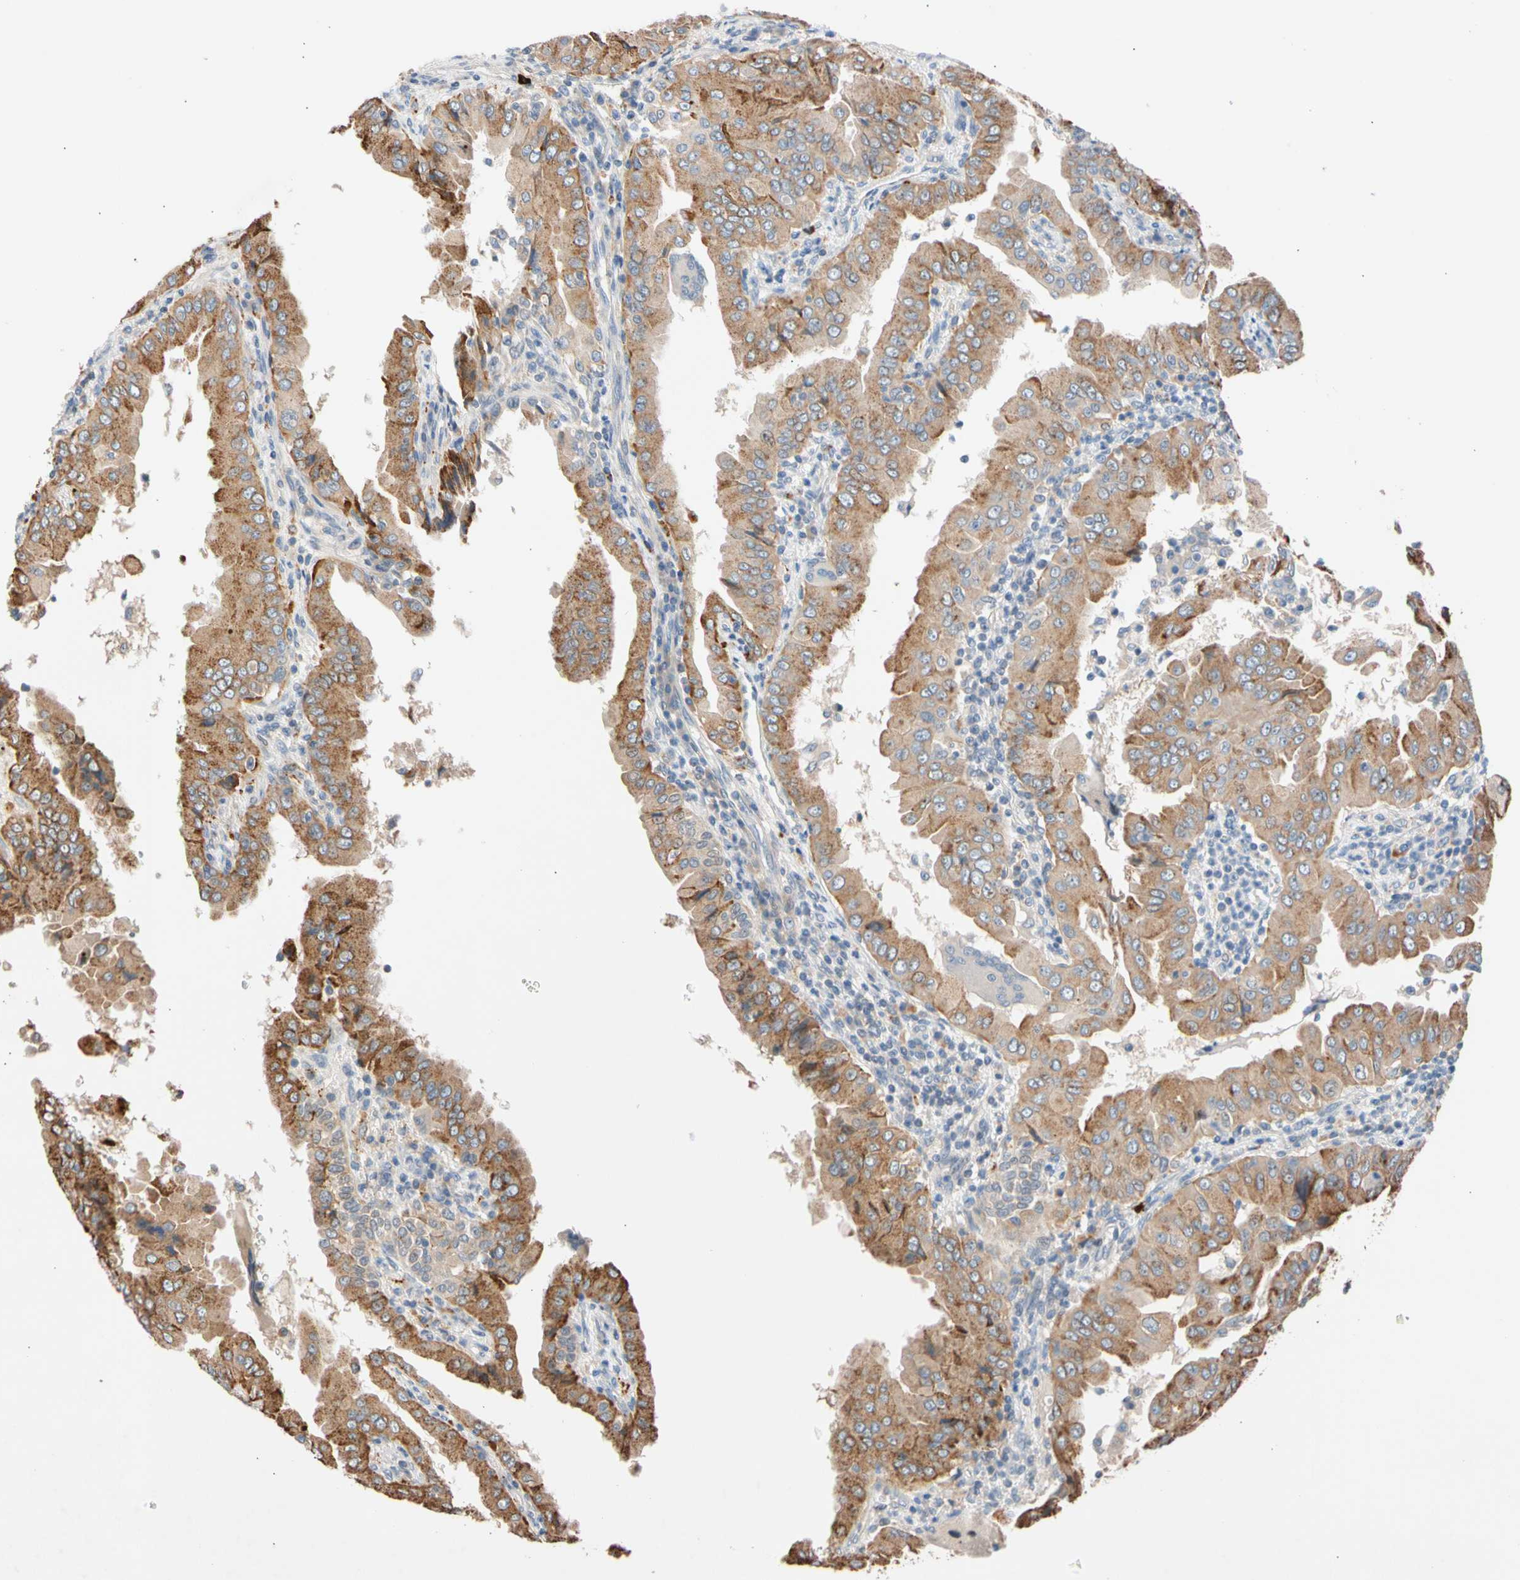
{"staining": {"intensity": "strong", "quantity": ">75%", "location": "cytoplasmic/membranous"}, "tissue": "thyroid cancer", "cell_type": "Tumor cells", "image_type": "cancer", "snomed": [{"axis": "morphology", "description": "Papillary adenocarcinoma, NOS"}, {"axis": "topography", "description": "Thyroid gland"}], "caption": "Immunohistochemistry (IHC) image of neoplastic tissue: papillary adenocarcinoma (thyroid) stained using immunohistochemistry (IHC) displays high levels of strong protein expression localized specifically in the cytoplasmic/membranous of tumor cells, appearing as a cytoplasmic/membranous brown color.", "gene": "CNST", "patient": {"sex": "male", "age": 33}}